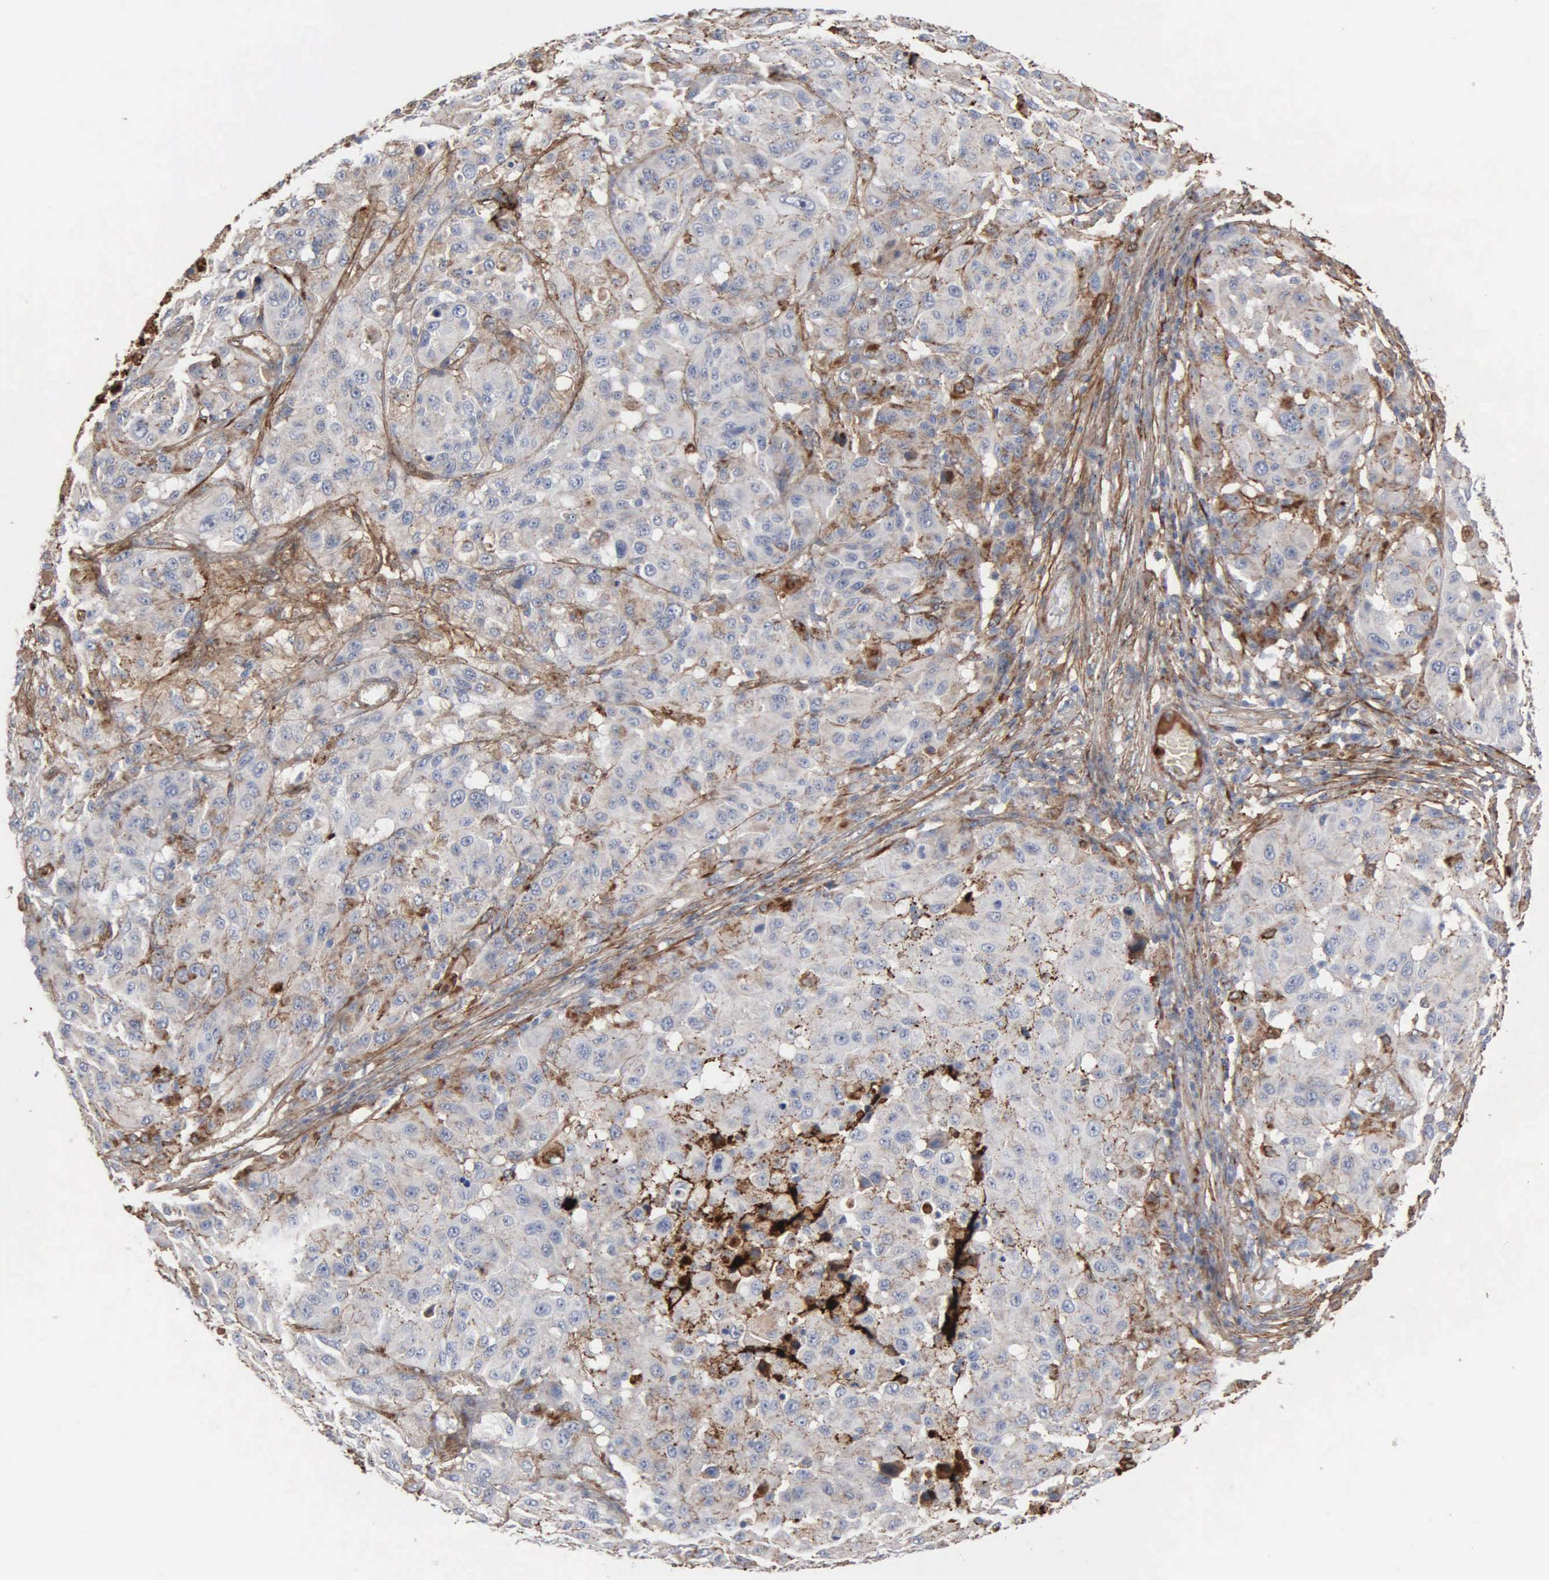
{"staining": {"intensity": "weak", "quantity": "25%-75%", "location": "cytoplasmic/membranous"}, "tissue": "melanoma", "cell_type": "Tumor cells", "image_type": "cancer", "snomed": [{"axis": "morphology", "description": "Malignant melanoma, NOS"}, {"axis": "topography", "description": "Skin"}], "caption": "IHC micrograph of neoplastic tissue: malignant melanoma stained using immunohistochemistry (IHC) demonstrates low levels of weak protein expression localized specifically in the cytoplasmic/membranous of tumor cells, appearing as a cytoplasmic/membranous brown color.", "gene": "FN1", "patient": {"sex": "female", "age": 77}}